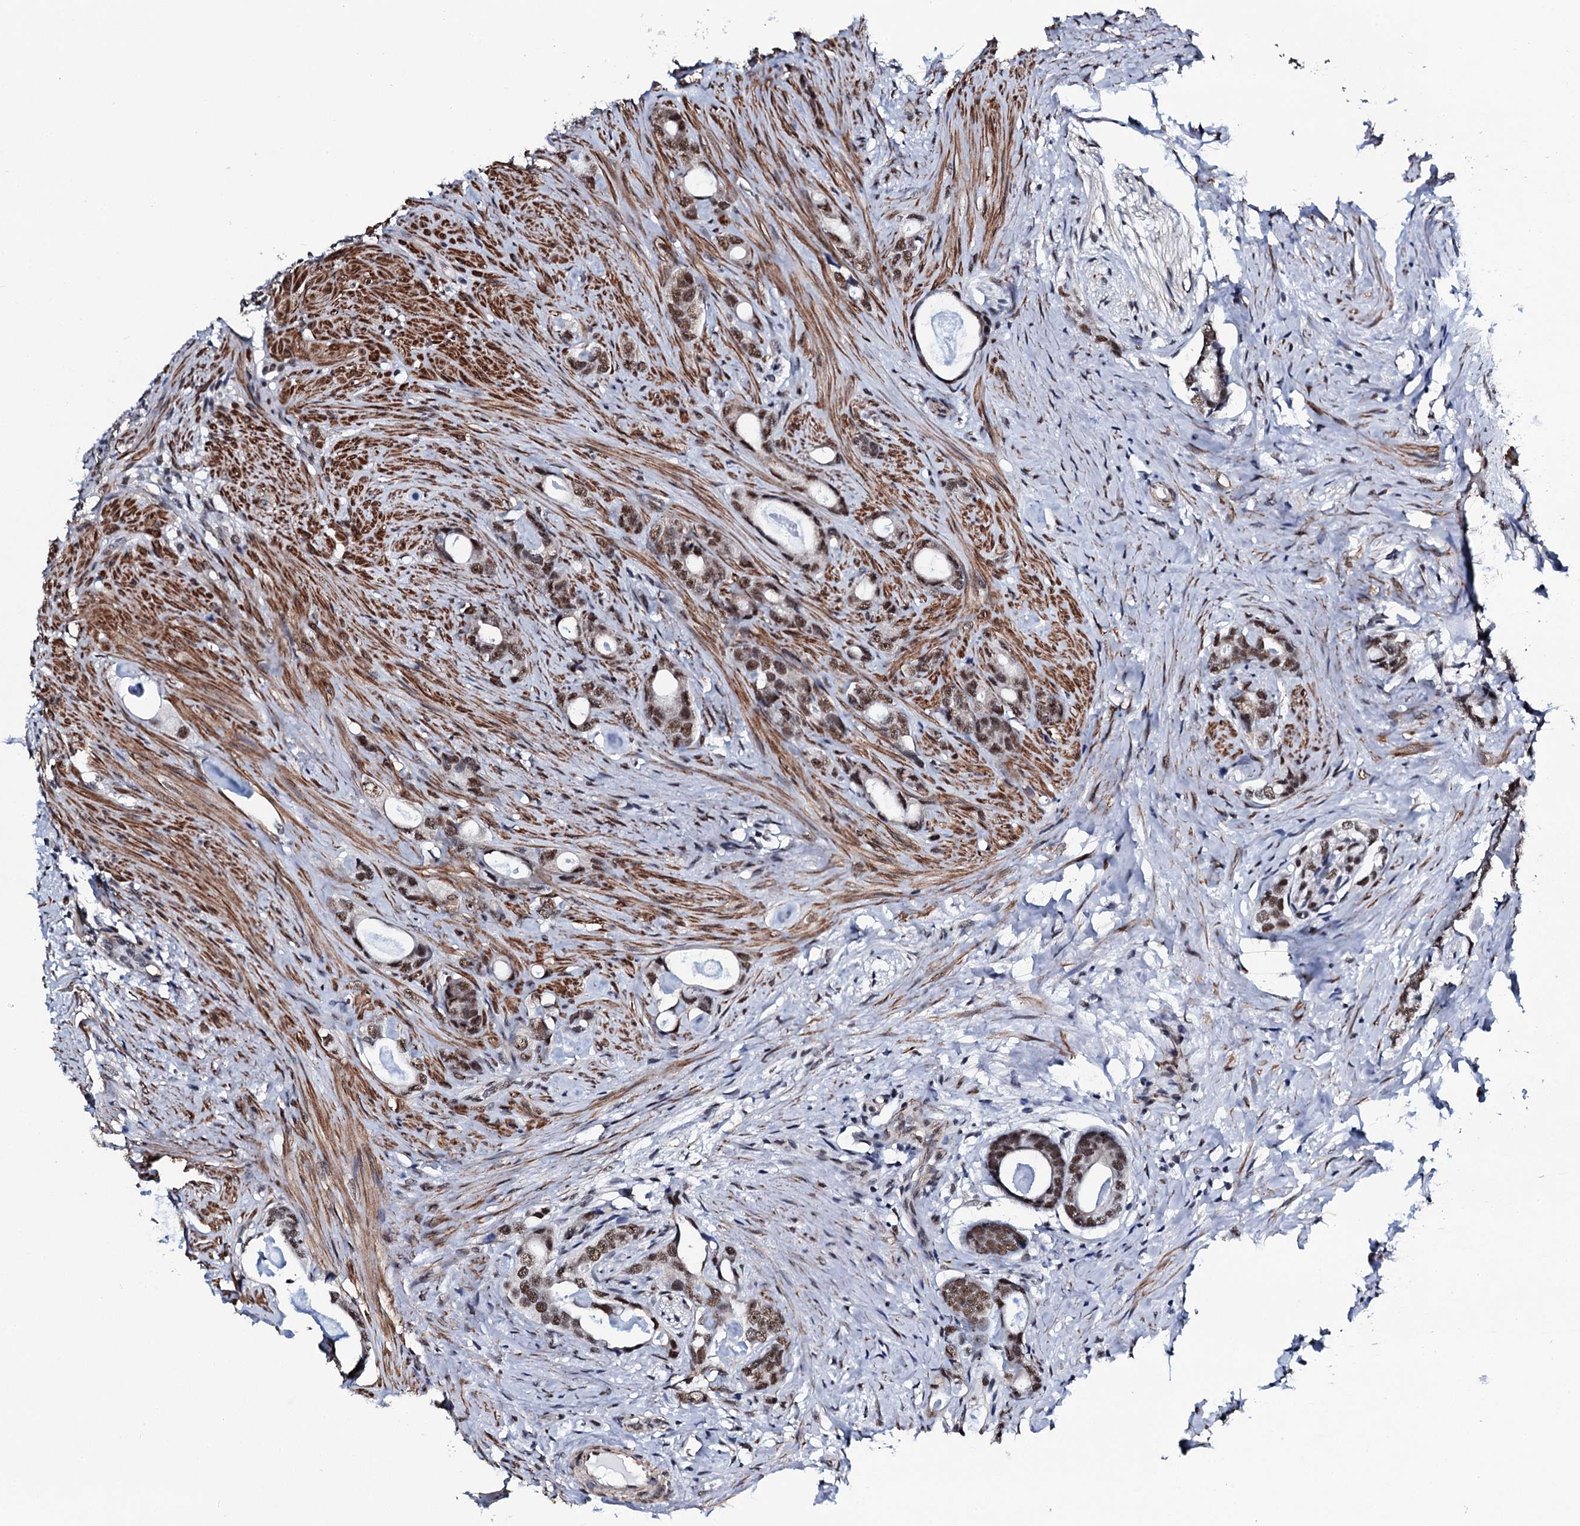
{"staining": {"intensity": "moderate", "quantity": ">75%", "location": "nuclear"}, "tissue": "prostate cancer", "cell_type": "Tumor cells", "image_type": "cancer", "snomed": [{"axis": "morphology", "description": "Adenocarcinoma, Low grade"}, {"axis": "topography", "description": "Prostate"}], "caption": "Prostate adenocarcinoma (low-grade) stained with IHC displays moderate nuclear expression in approximately >75% of tumor cells. (Brightfield microscopy of DAB IHC at high magnification).", "gene": "CWC15", "patient": {"sex": "male", "age": 63}}